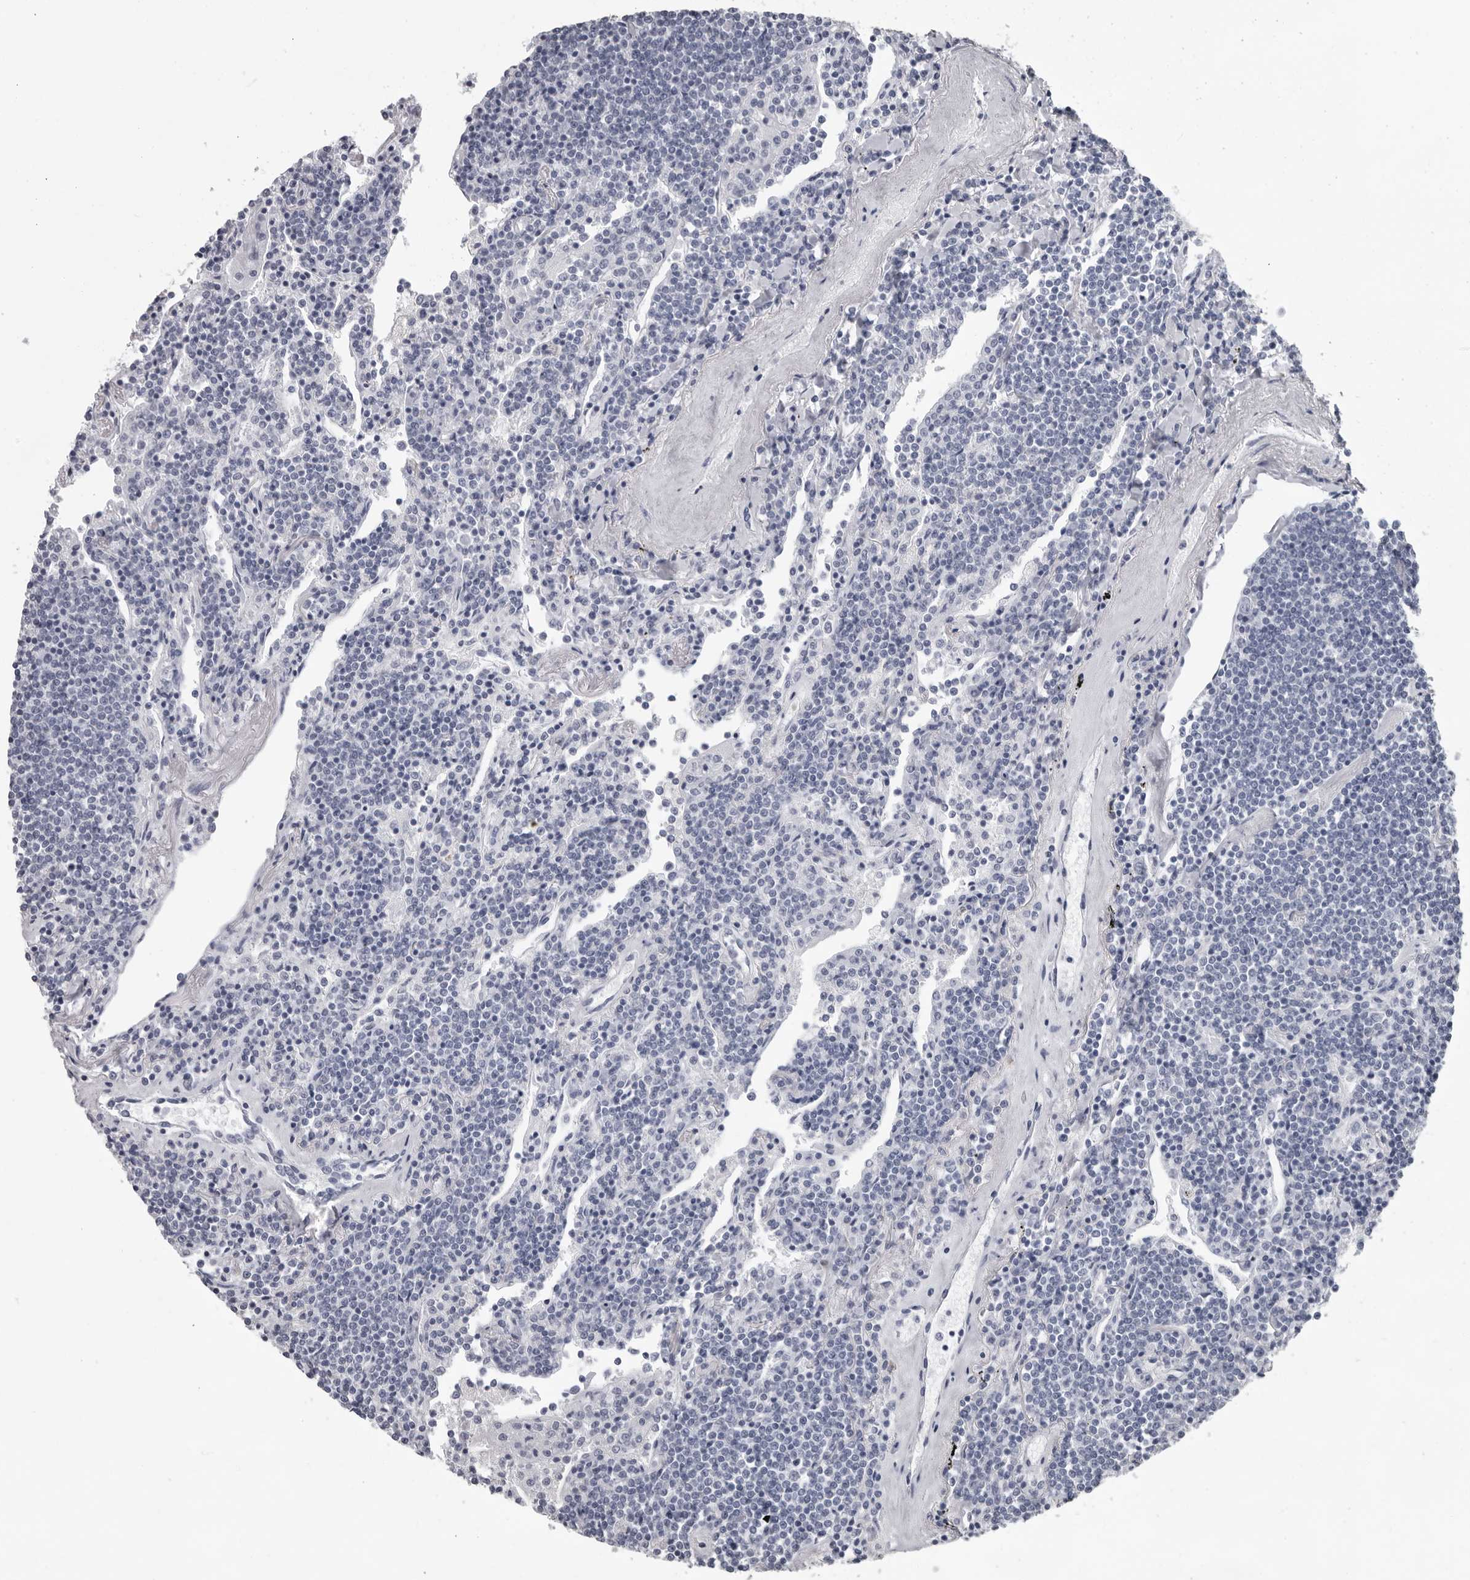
{"staining": {"intensity": "negative", "quantity": "none", "location": "none"}, "tissue": "lymphoma", "cell_type": "Tumor cells", "image_type": "cancer", "snomed": [{"axis": "morphology", "description": "Malignant lymphoma, non-Hodgkin's type, Low grade"}, {"axis": "topography", "description": "Lung"}], "caption": "Immunohistochemistry (IHC) of human lymphoma shows no staining in tumor cells. (DAB (3,3'-diaminobenzidine) immunohistochemistry, high magnification).", "gene": "LZIC", "patient": {"sex": "female", "age": 71}}